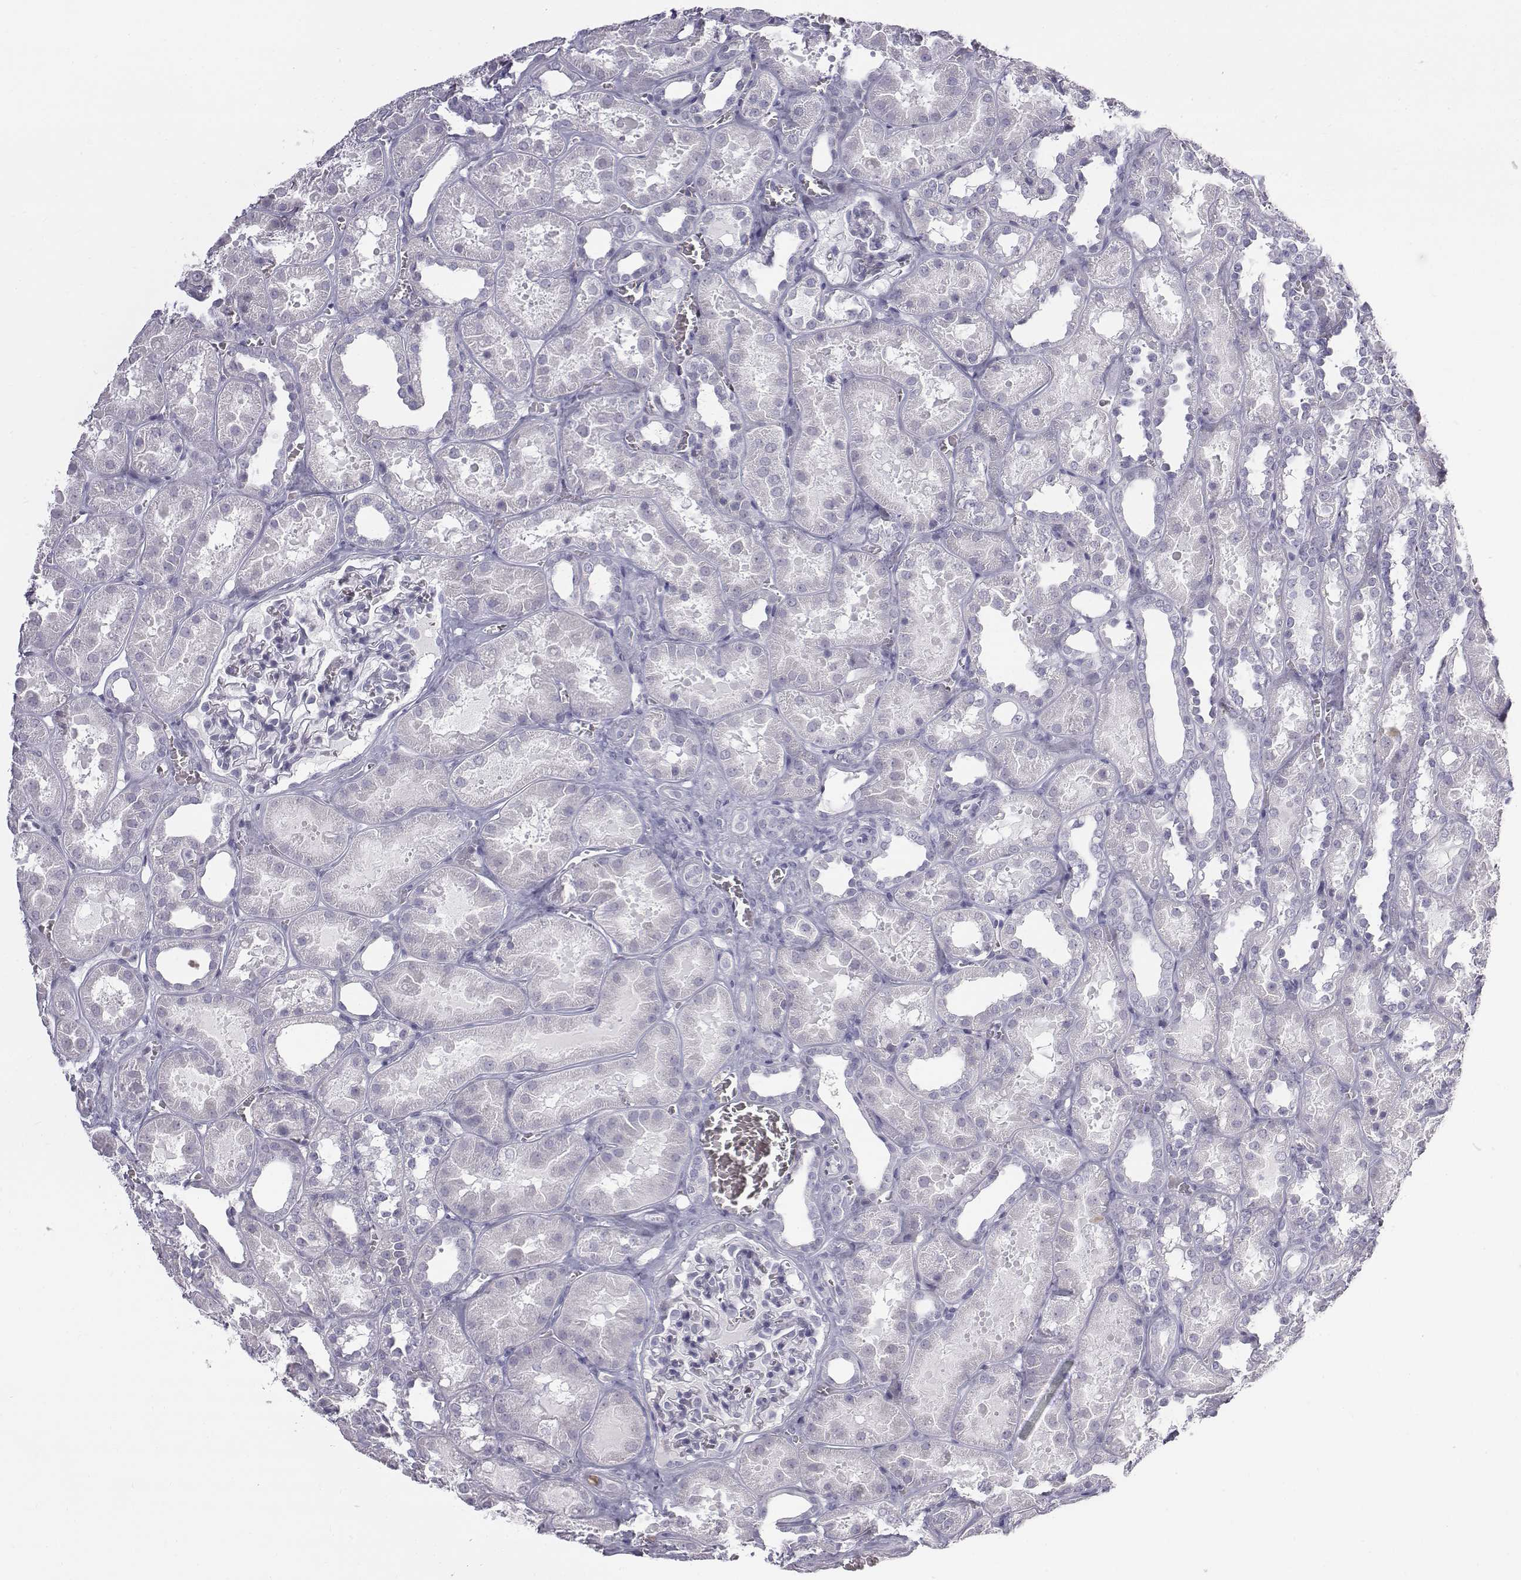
{"staining": {"intensity": "negative", "quantity": "none", "location": "none"}, "tissue": "kidney", "cell_type": "Cells in glomeruli", "image_type": "normal", "snomed": [{"axis": "morphology", "description": "Normal tissue, NOS"}, {"axis": "topography", "description": "Kidney"}], "caption": "IHC image of benign kidney: human kidney stained with DAB exhibits no significant protein expression in cells in glomeruli.", "gene": "C6orf58", "patient": {"sex": "female", "age": 41}}